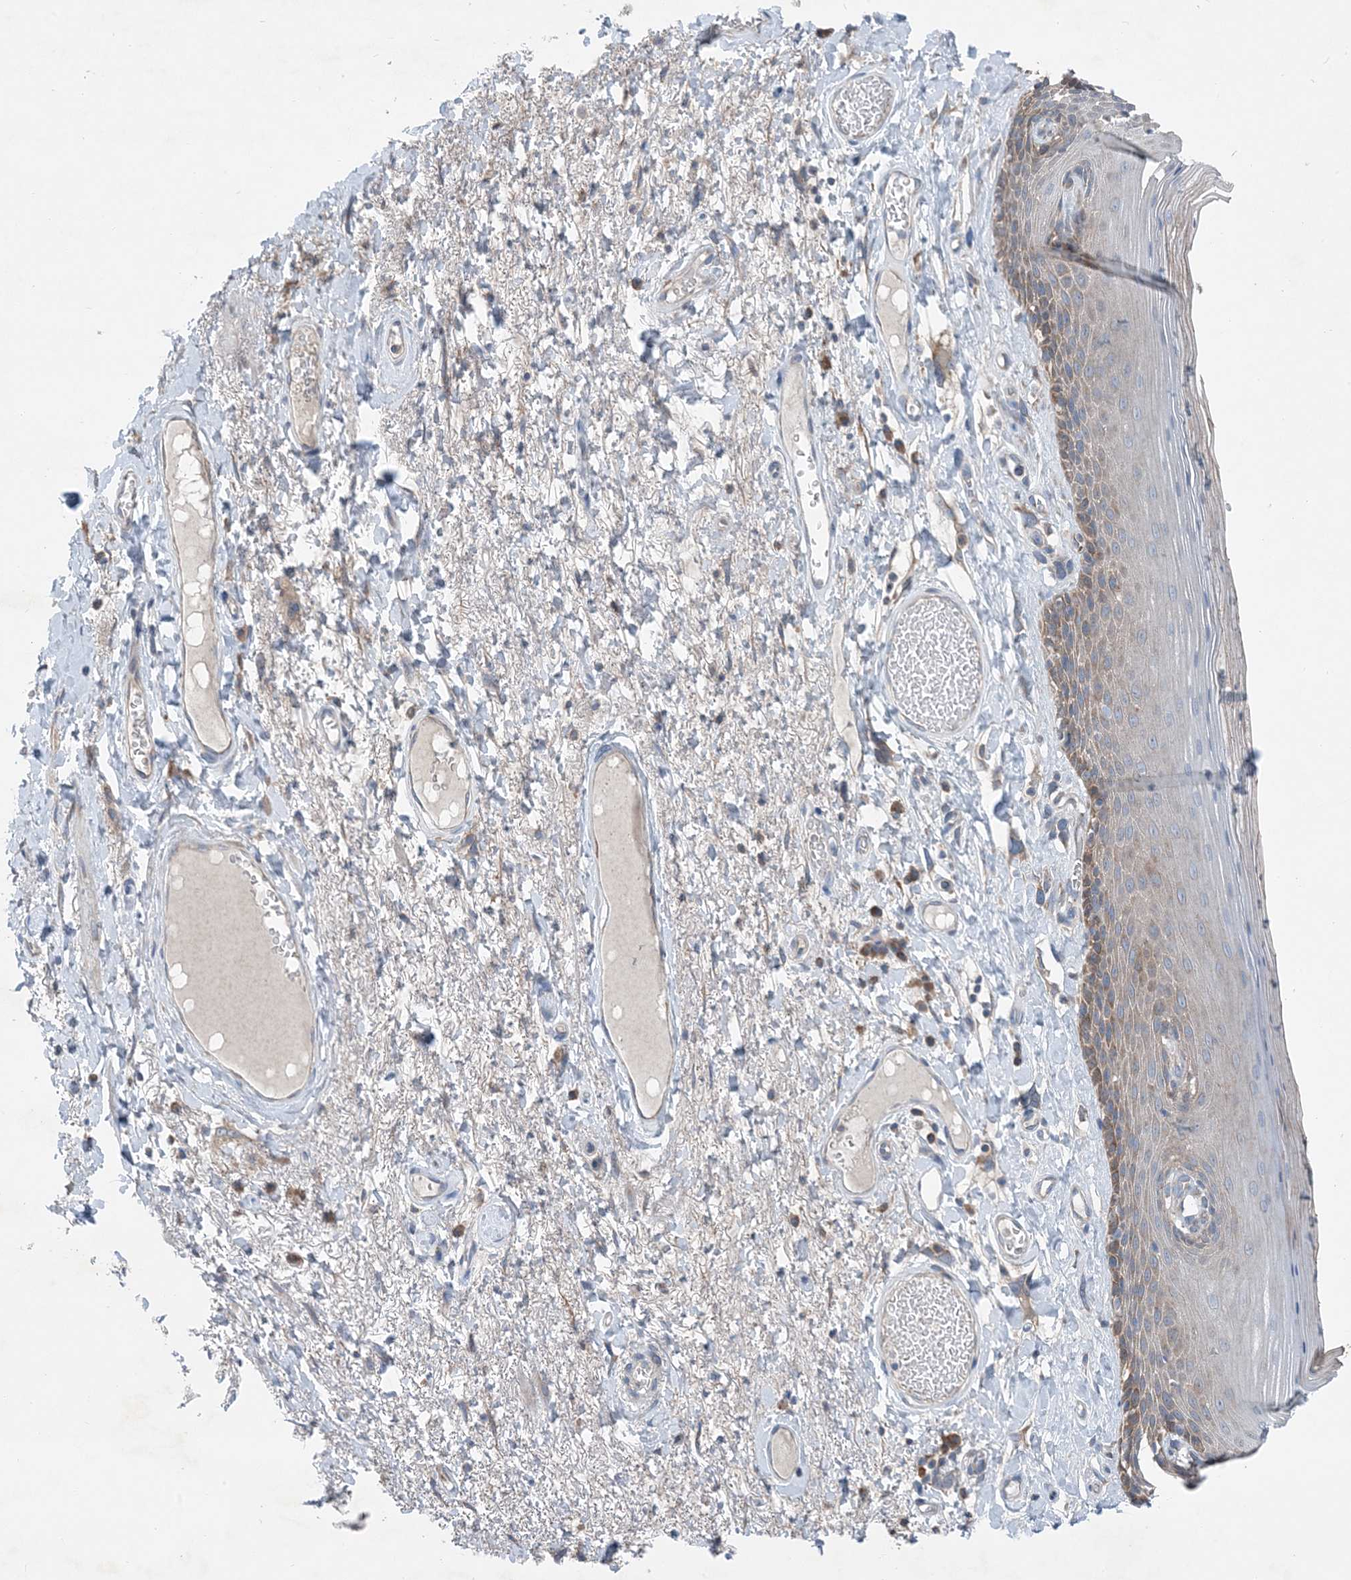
{"staining": {"intensity": "moderate", "quantity": "25%-75%", "location": "cytoplasmic/membranous"}, "tissue": "skin", "cell_type": "Epidermal cells", "image_type": "normal", "snomed": [{"axis": "morphology", "description": "Normal tissue, NOS"}, {"axis": "topography", "description": "Anal"}], "caption": "Protein staining by immunohistochemistry (IHC) reveals moderate cytoplasmic/membranous positivity in about 25%-75% of epidermal cells in normal skin. (DAB (3,3'-diaminobenzidine) = brown stain, brightfield microscopy at high magnification).", "gene": "DHX30", "patient": {"sex": "male", "age": 69}}